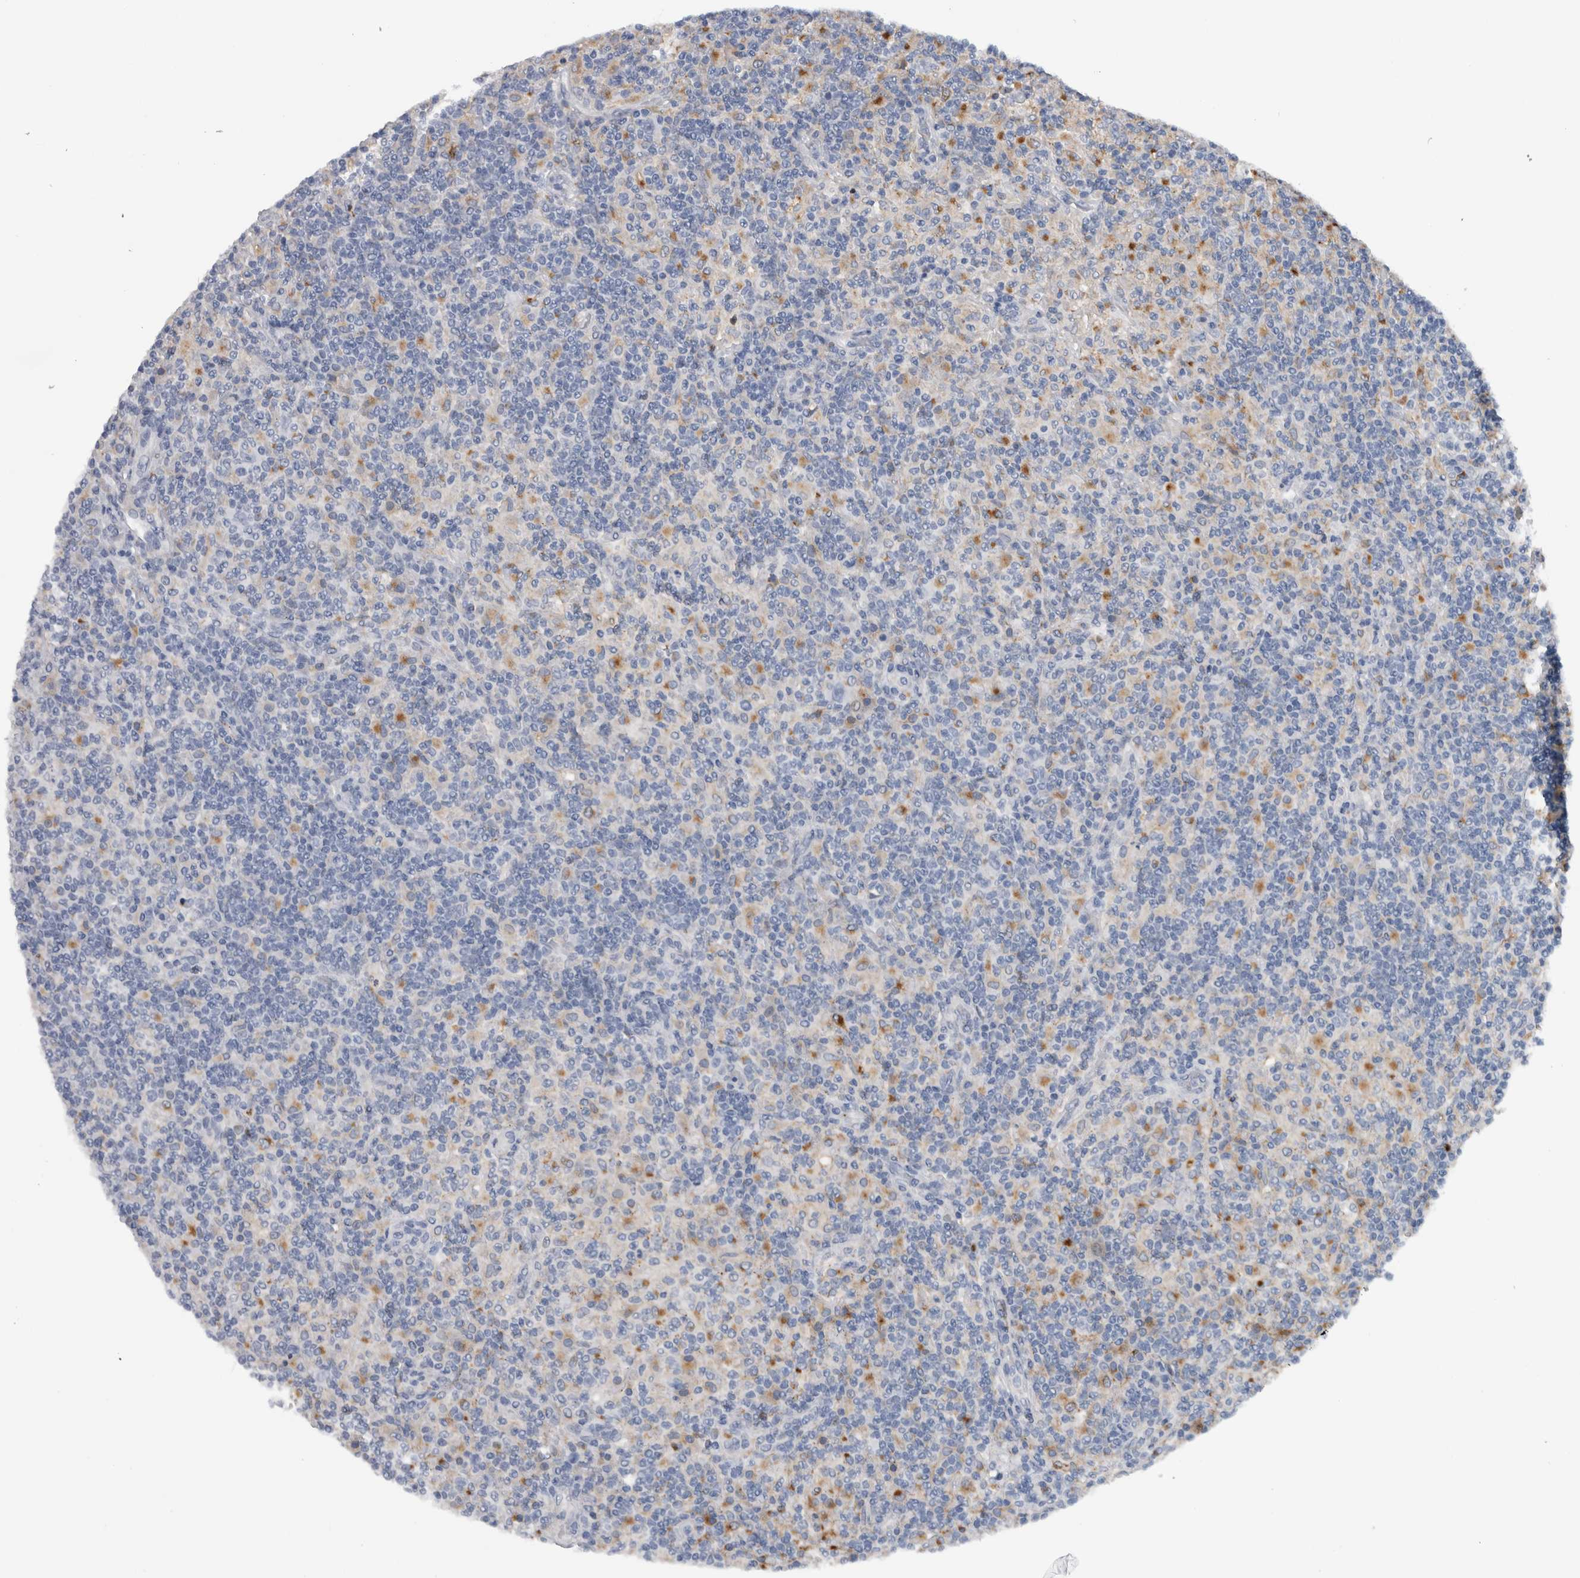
{"staining": {"intensity": "negative", "quantity": "none", "location": "none"}, "tissue": "lymphoma", "cell_type": "Tumor cells", "image_type": "cancer", "snomed": [{"axis": "morphology", "description": "Hodgkin's disease, NOS"}, {"axis": "topography", "description": "Lymph node"}], "caption": "This is a image of immunohistochemistry (IHC) staining of Hodgkin's disease, which shows no expression in tumor cells. The staining is performed using DAB (3,3'-diaminobenzidine) brown chromogen with nuclei counter-stained in using hematoxylin.", "gene": "CD63", "patient": {"sex": "male", "age": 70}}